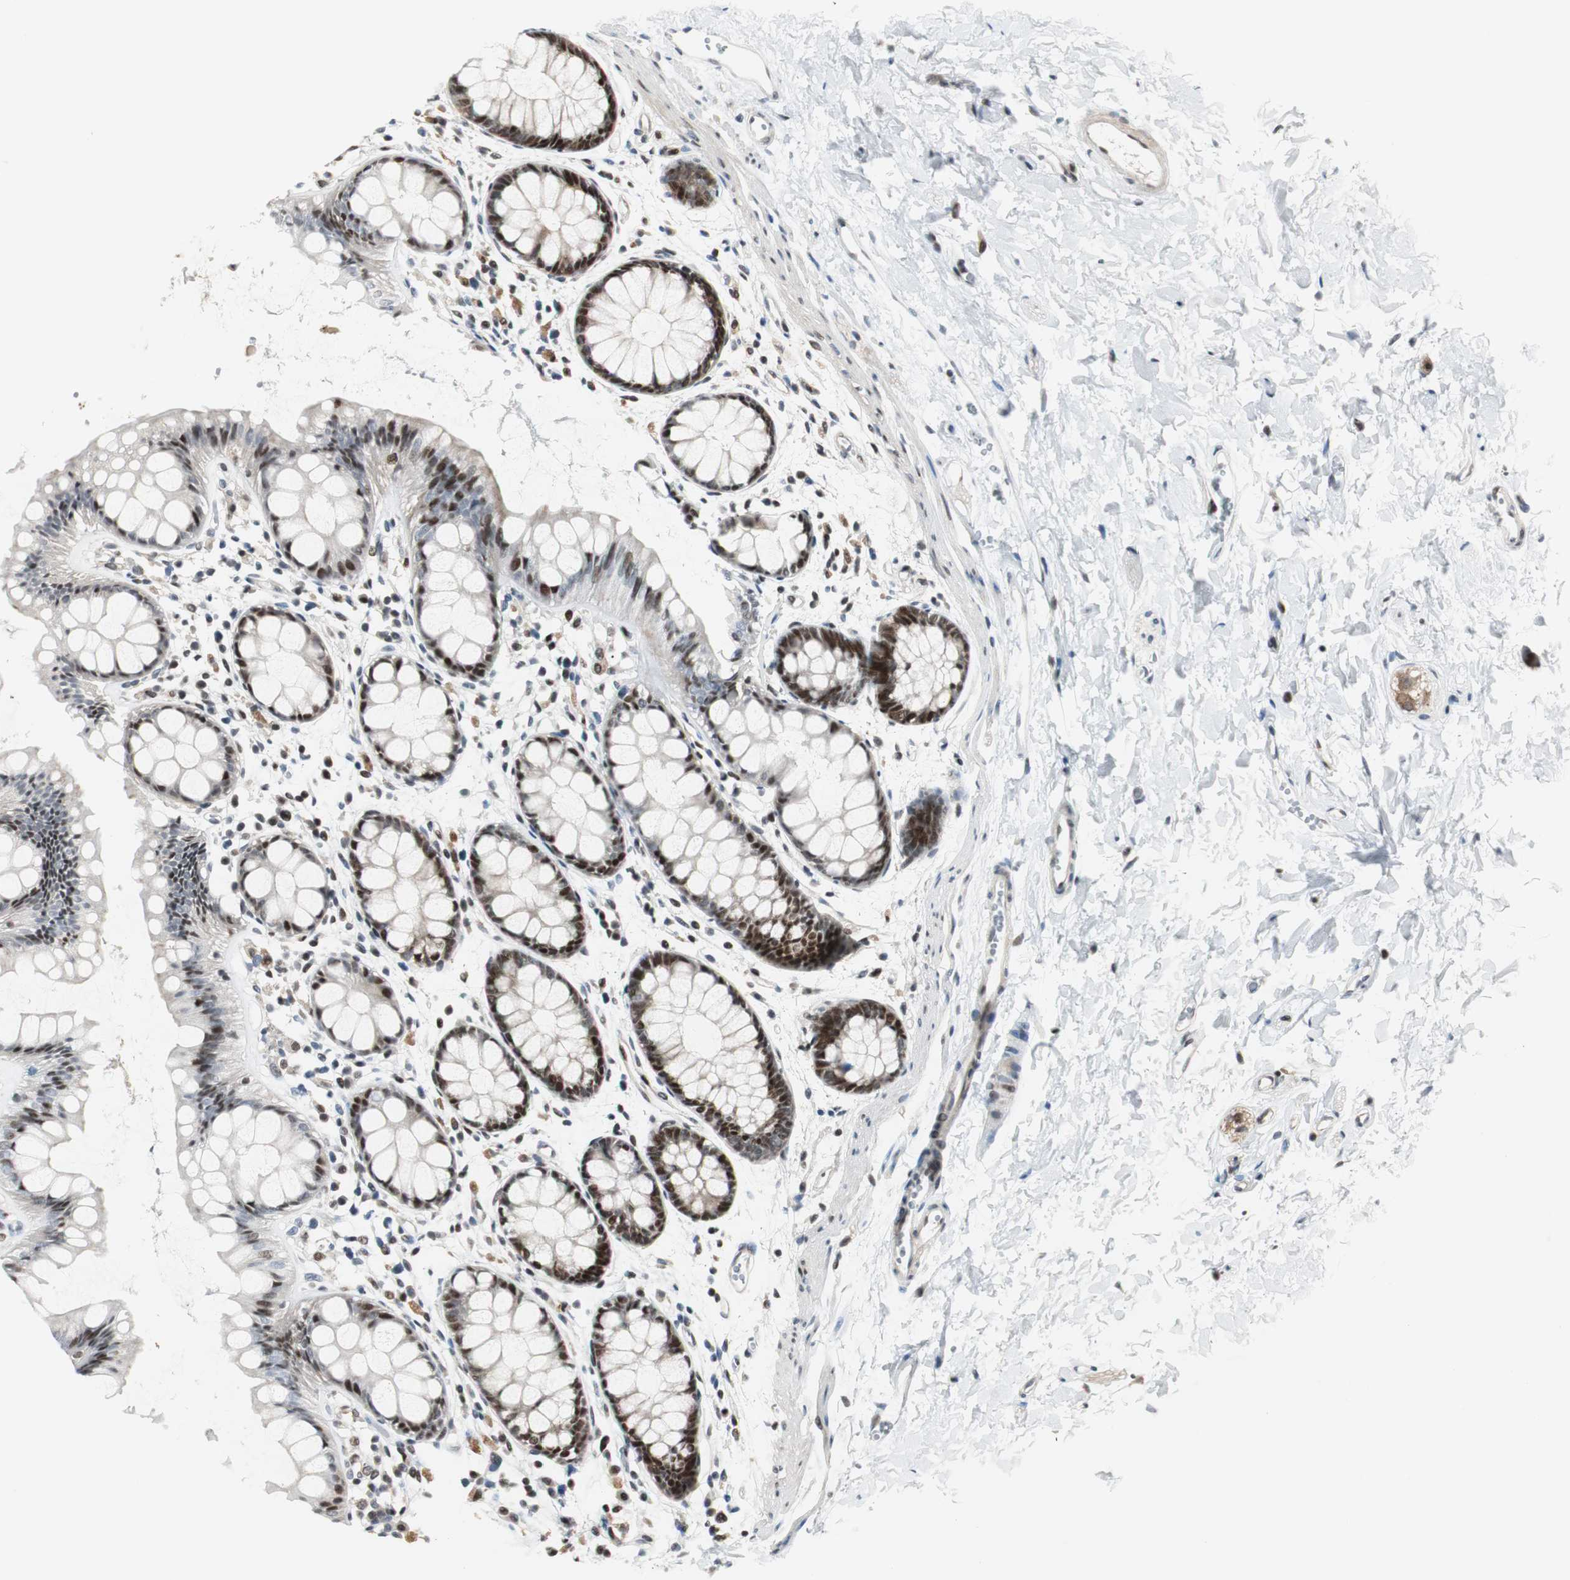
{"staining": {"intensity": "strong", "quantity": ">75%", "location": "nuclear"}, "tissue": "rectum", "cell_type": "Glandular cells", "image_type": "normal", "snomed": [{"axis": "morphology", "description": "Normal tissue, NOS"}, {"axis": "topography", "description": "Rectum"}], "caption": "The photomicrograph exhibits immunohistochemical staining of benign rectum. There is strong nuclear positivity is identified in about >75% of glandular cells.", "gene": "RAD1", "patient": {"sex": "female", "age": 66}}